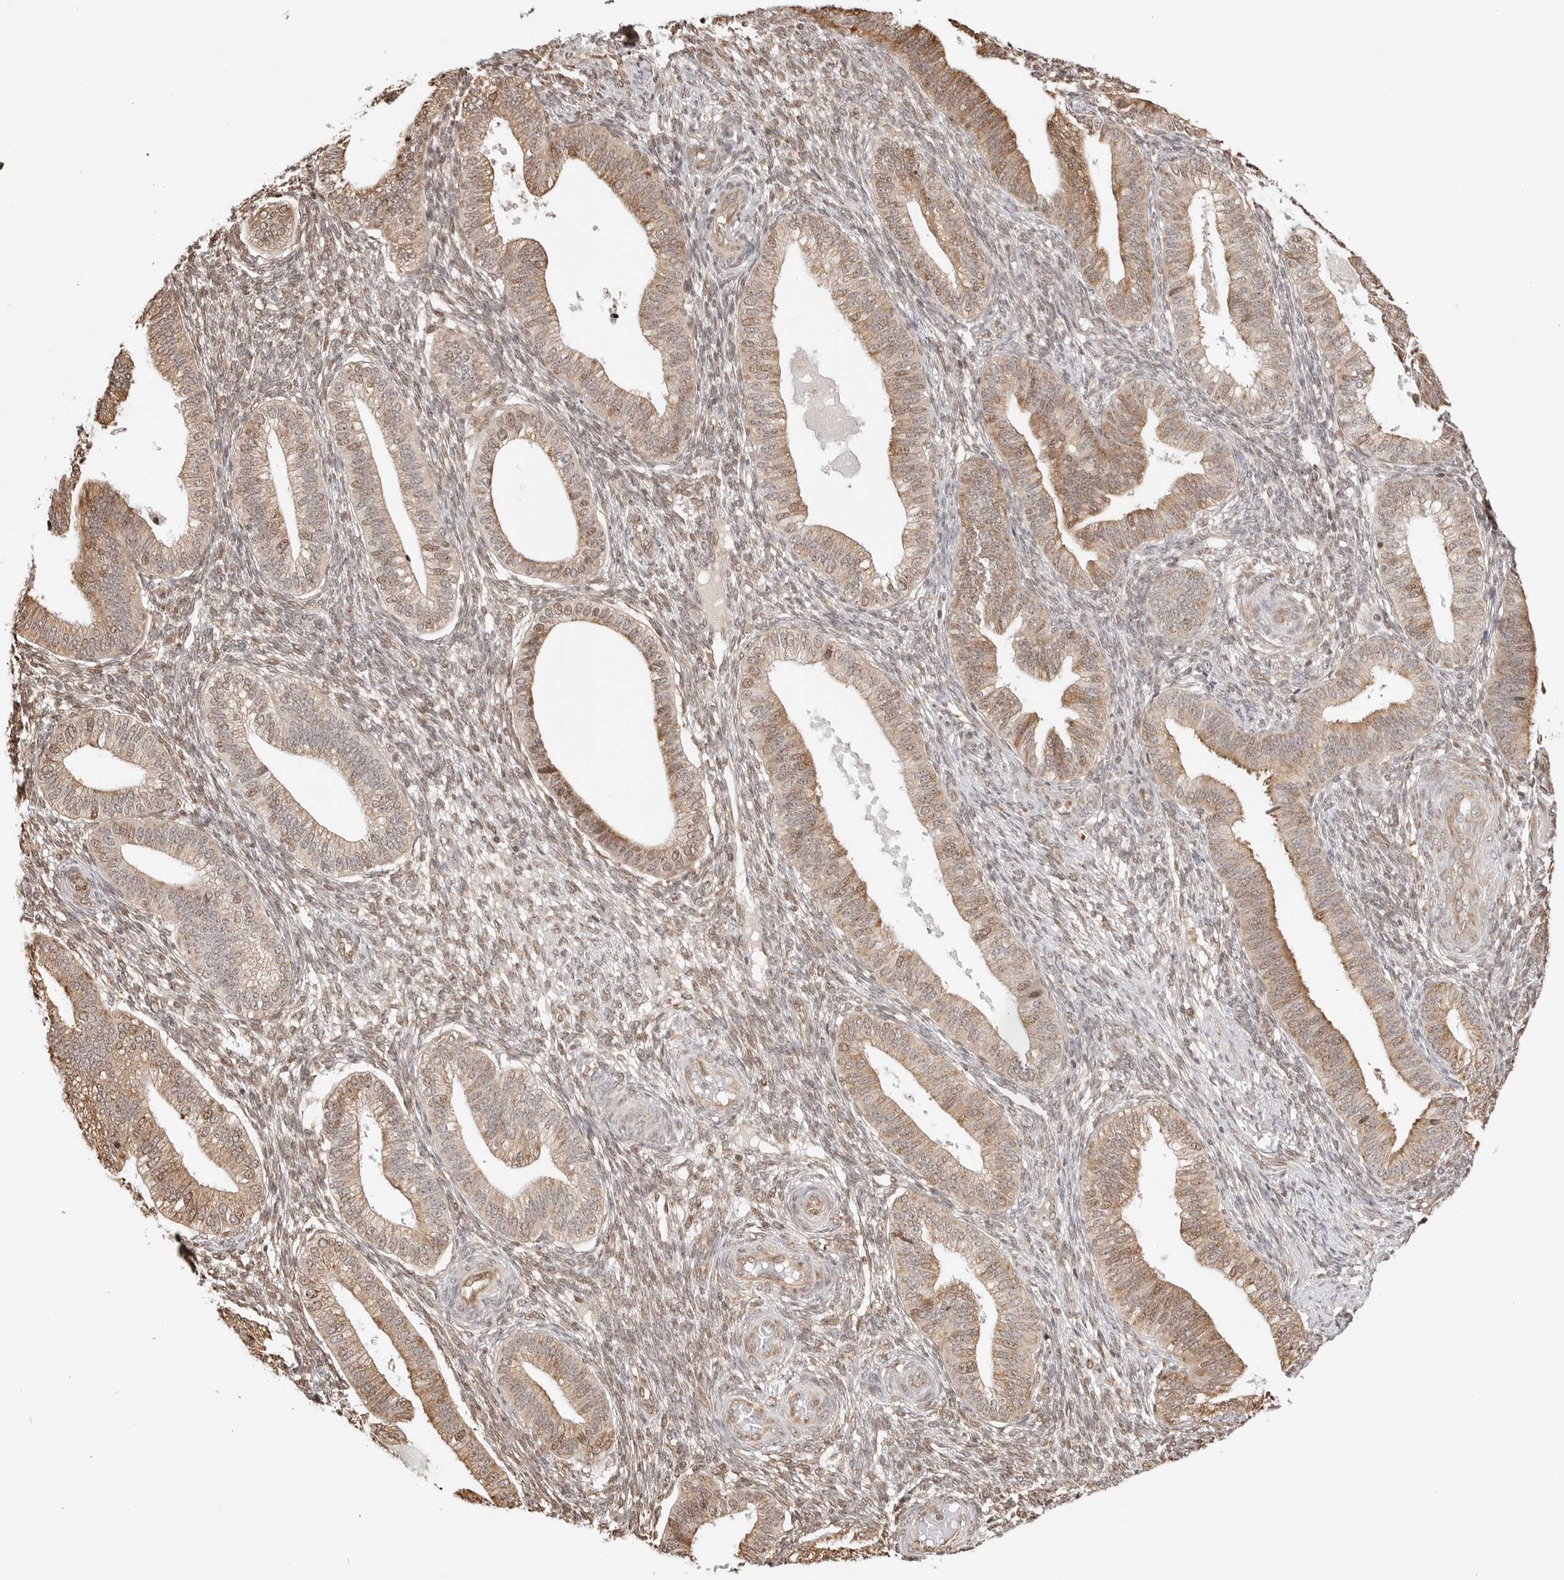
{"staining": {"intensity": "weak", "quantity": "<25%", "location": "nuclear"}, "tissue": "endometrium", "cell_type": "Cells in endometrial stroma", "image_type": "normal", "snomed": [{"axis": "morphology", "description": "Normal tissue, NOS"}, {"axis": "topography", "description": "Endometrium"}], "caption": "Immunohistochemical staining of benign endometrium exhibits no significant staining in cells in endometrial stroma. (IHC, brightfield microscopy, high magnification).", "gene": "FKBP14", "patient": {"sex": "female", "age": 39}}